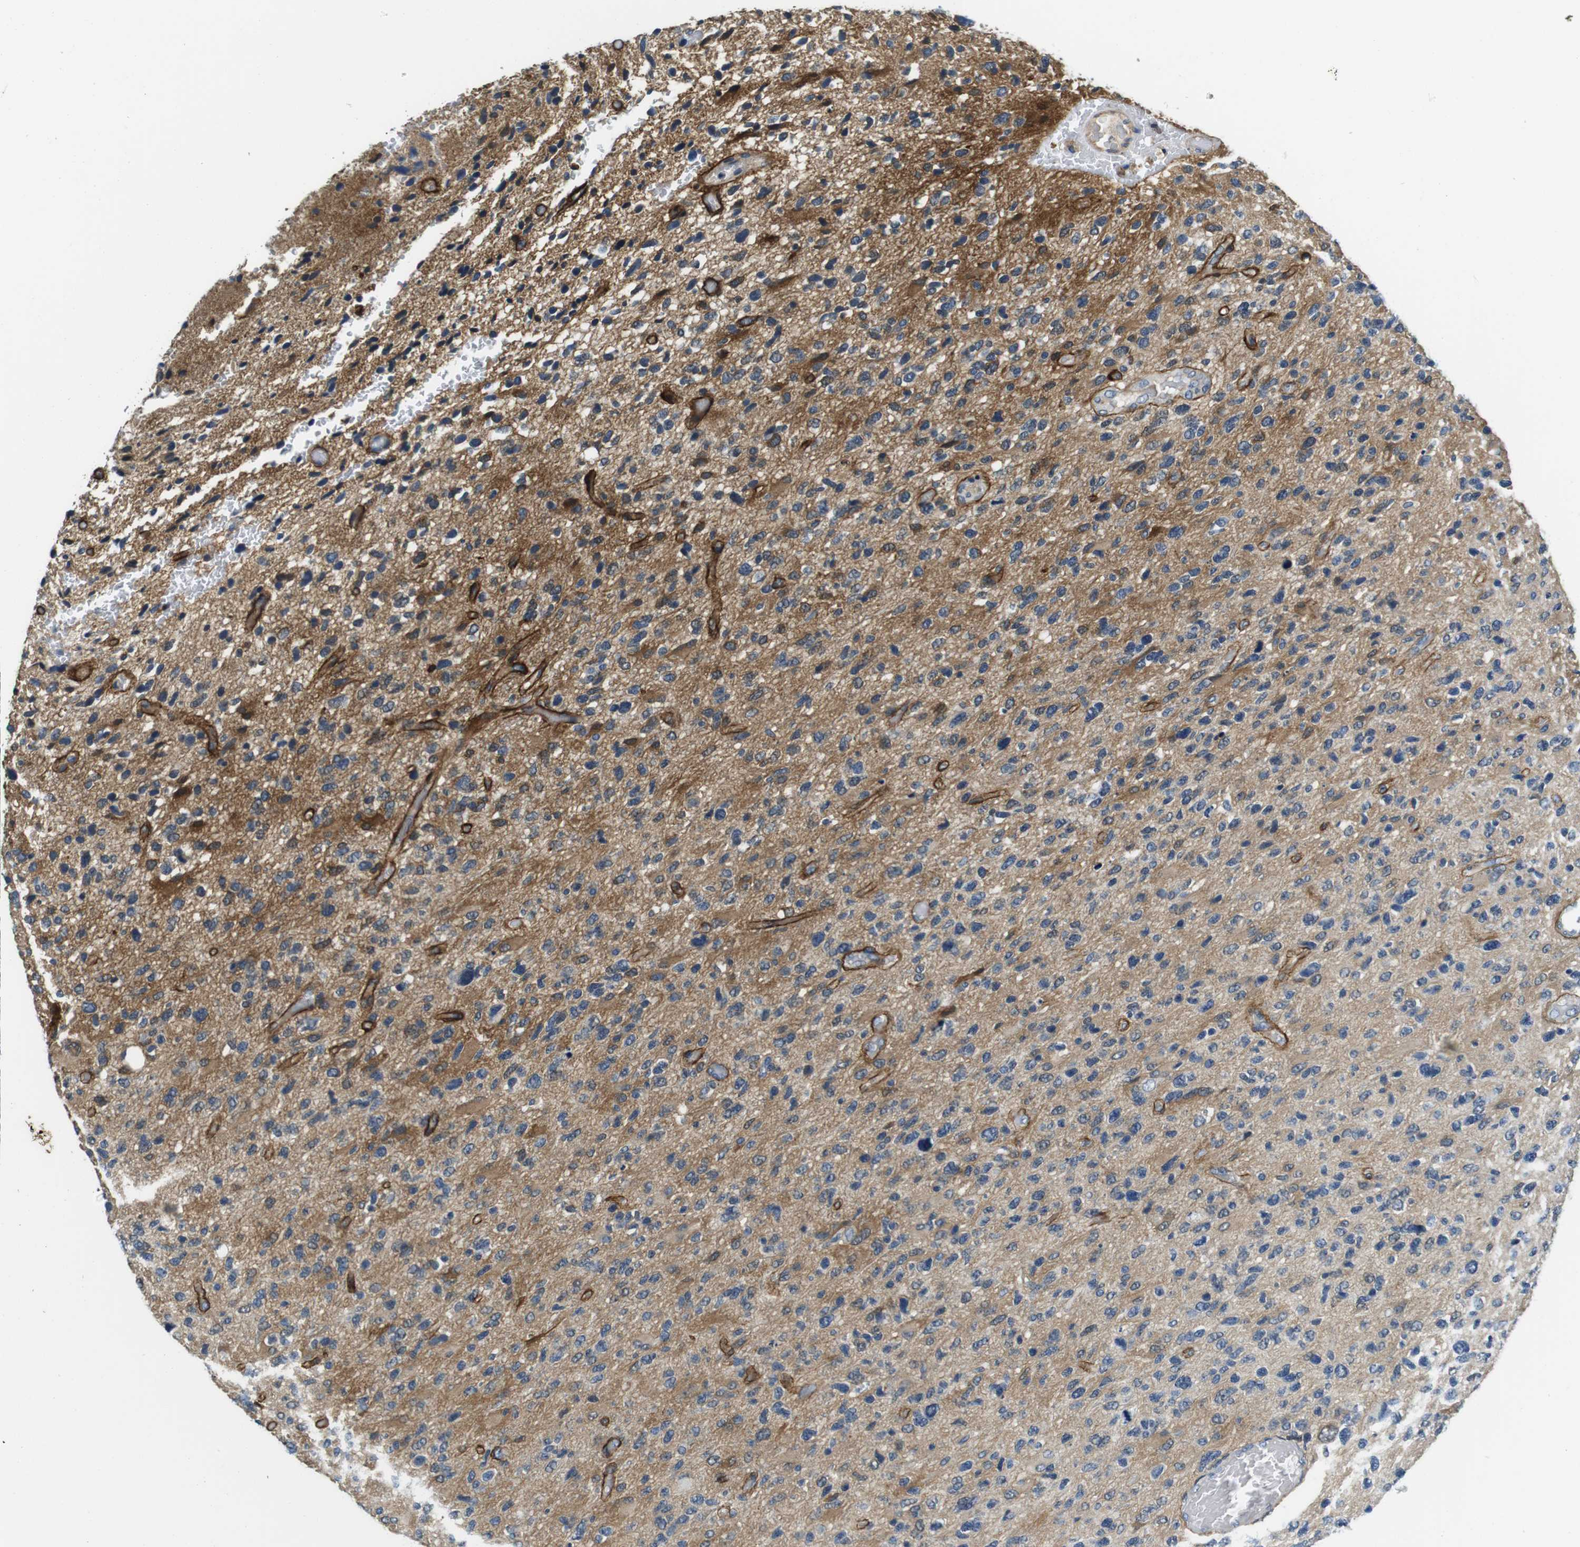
{"staining": {"intensity": "moderate", "quantity": "<25%", "location": "cytoplasmic/membranous"}, "tissue": "glioma", "cell_type": "Tumor cells", "image_type": "cancer", "snomed": [{"axis": "morphology", "description": "Glioma, malignant, High grade"}, {"axis": "topography", "description": "Brain"}], "caption": "This image exhibits IHC staining of human glioma, with low moderate cytoplasmic/membranous staining in about <25% of tumor cells.", "gene": "DTNA", "patient": {"sex": "female", "age": 58}}